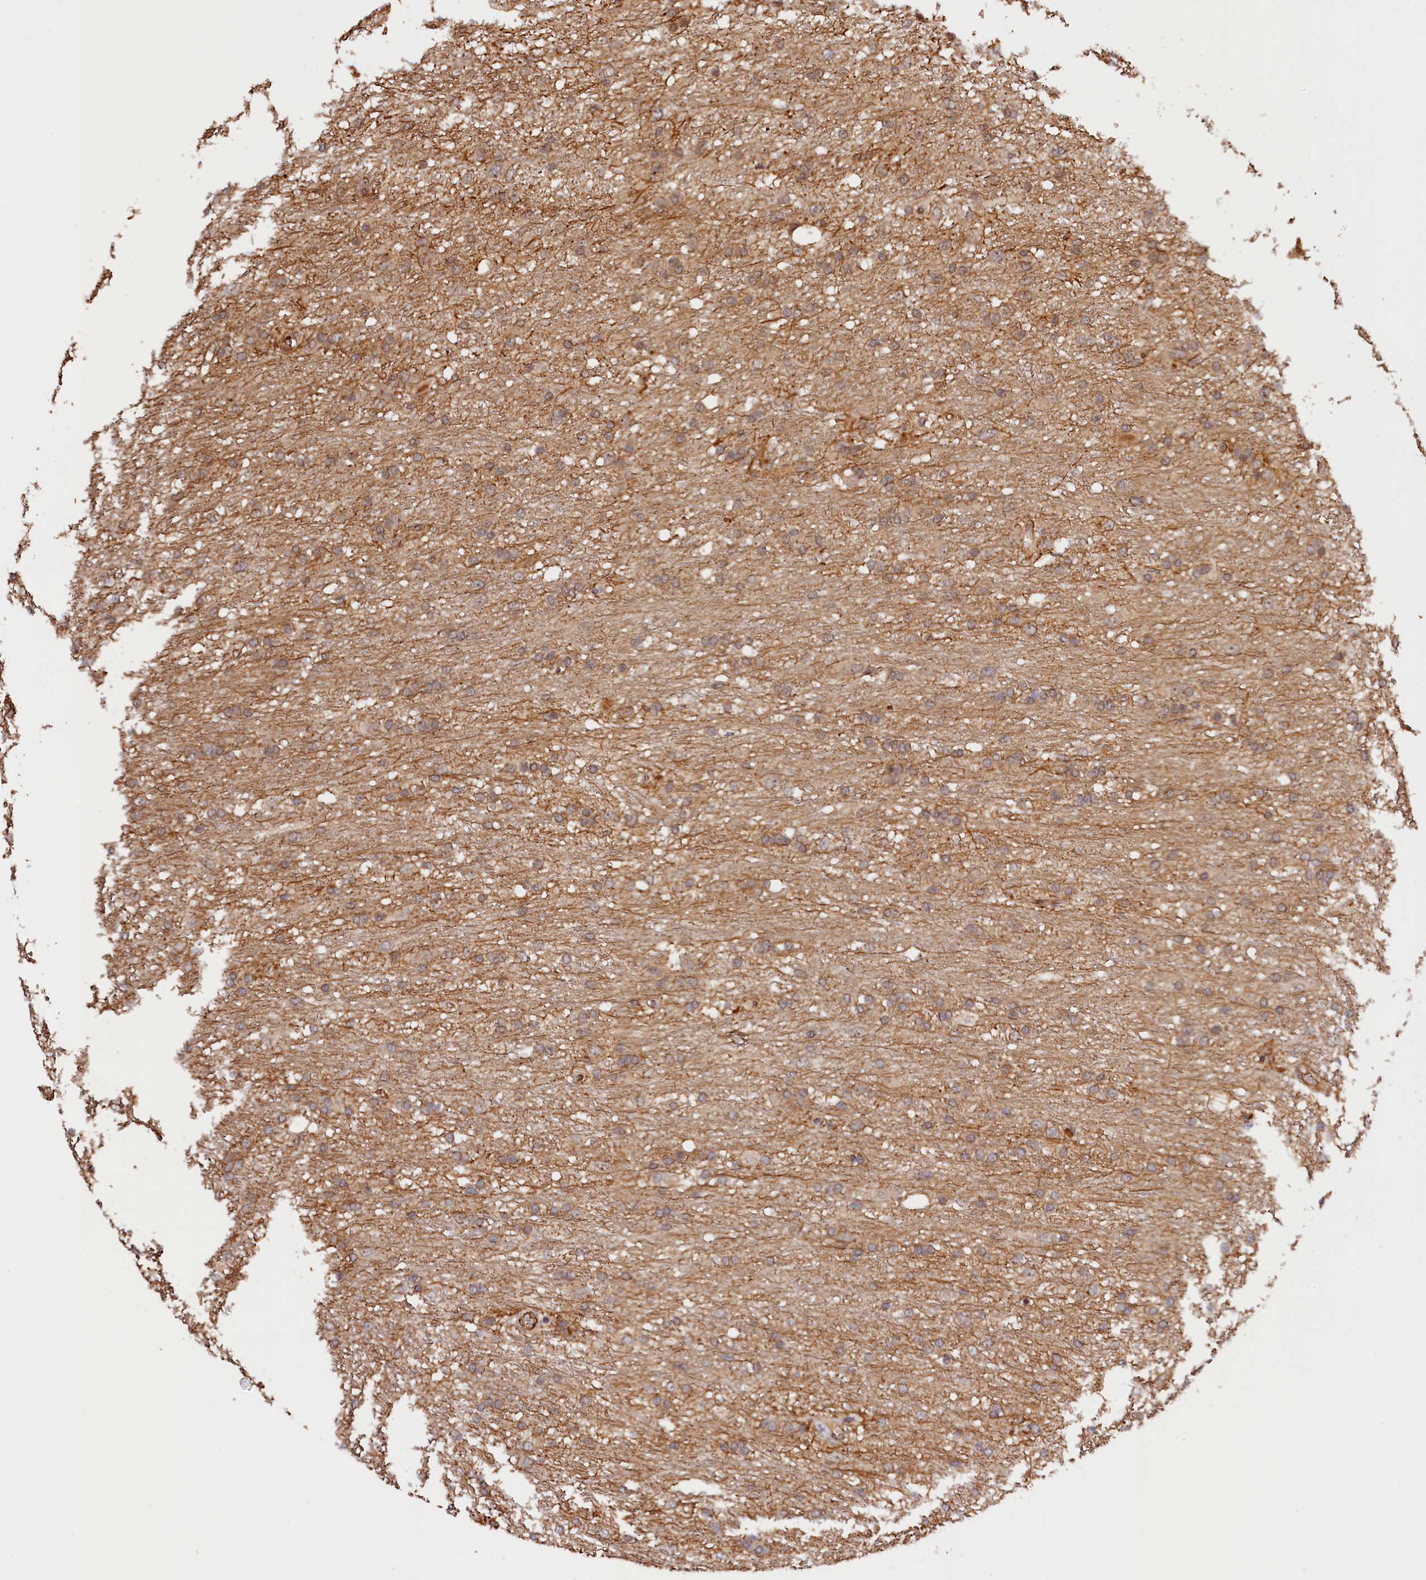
{"staining": {"intensity": "weak", "quantity": "25%-75%", "location": "cytoplasmic/membranous"}, "tissue": "glioma", "cell_type": "Tumor cells", "image_type": "cancer", "snomed": [{"axis": "morphology", "description": "Glioma, malignant, Low grade"}, {"axis": "topography", "description": "Brain"}], "caption": "Tumor cells show low levels of weak cytoplasmic/membranous staining in approximately 25%-75% of cells in human malignant glioma (low-grade).", "gene": "ANKRD24", "patient": {"sex": "male", "age": 77}}